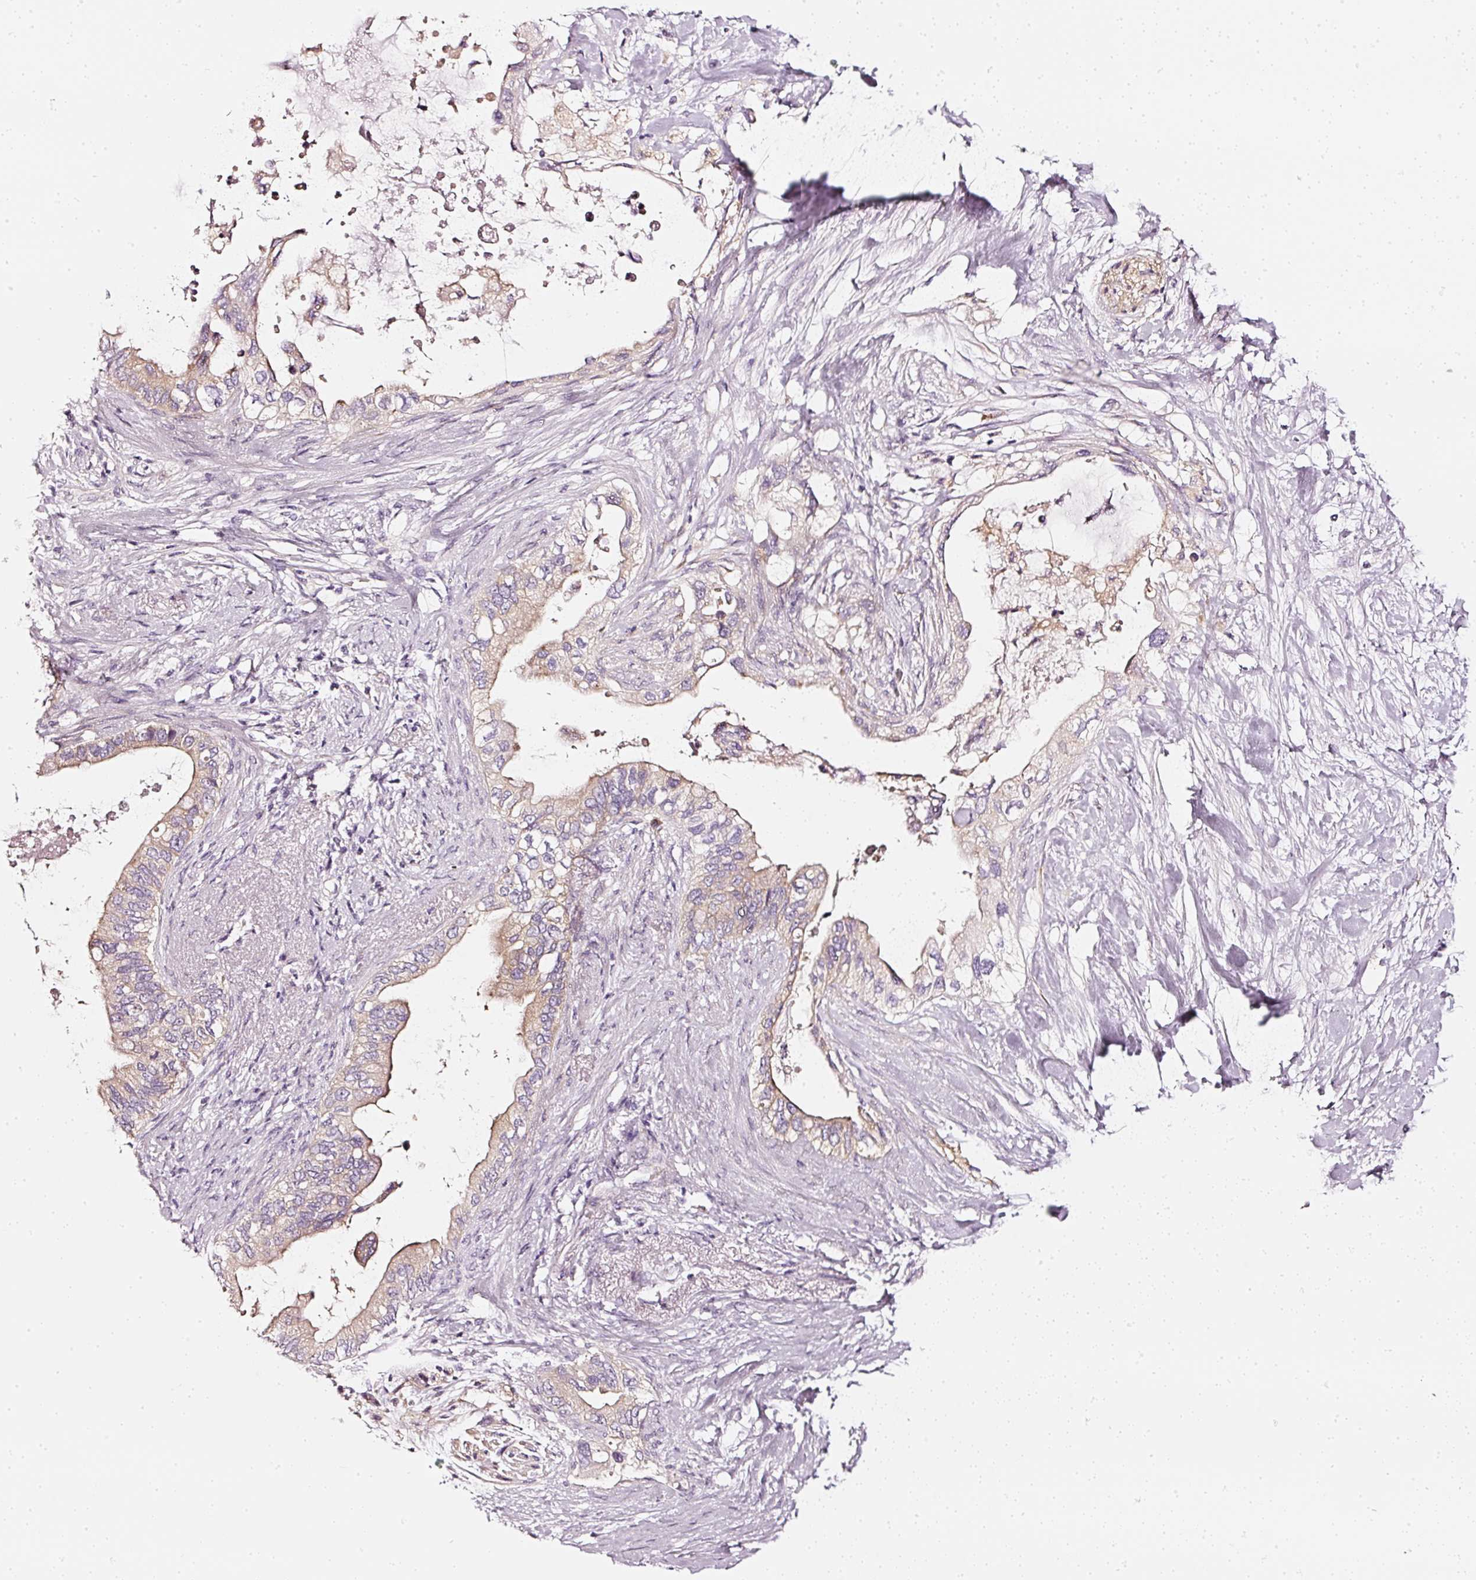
{"staining": {"intensity": "weak", "quantity": ">75%", "location": "cytoplasmic/membranous"}, "tissue": "pancreatic cancer", "cell_type": "Tumor cells", "image_type": "cancer", "snomed": [{"axis": "morphology", "description": "Adenocarcinoma, NOS"}, {"axis": "topography", "description": "Pancreas"}], "caption": "High-power microscopy captured an immunohistochemistry (IHC) photomicrograph of adenocarcinoma (pancreatic), revealing weak cytoplasmic/membranous staining in approximately >75% of tumor cells.", "gene": "CNP", "patient": {"sex": "female", "age": 56}}